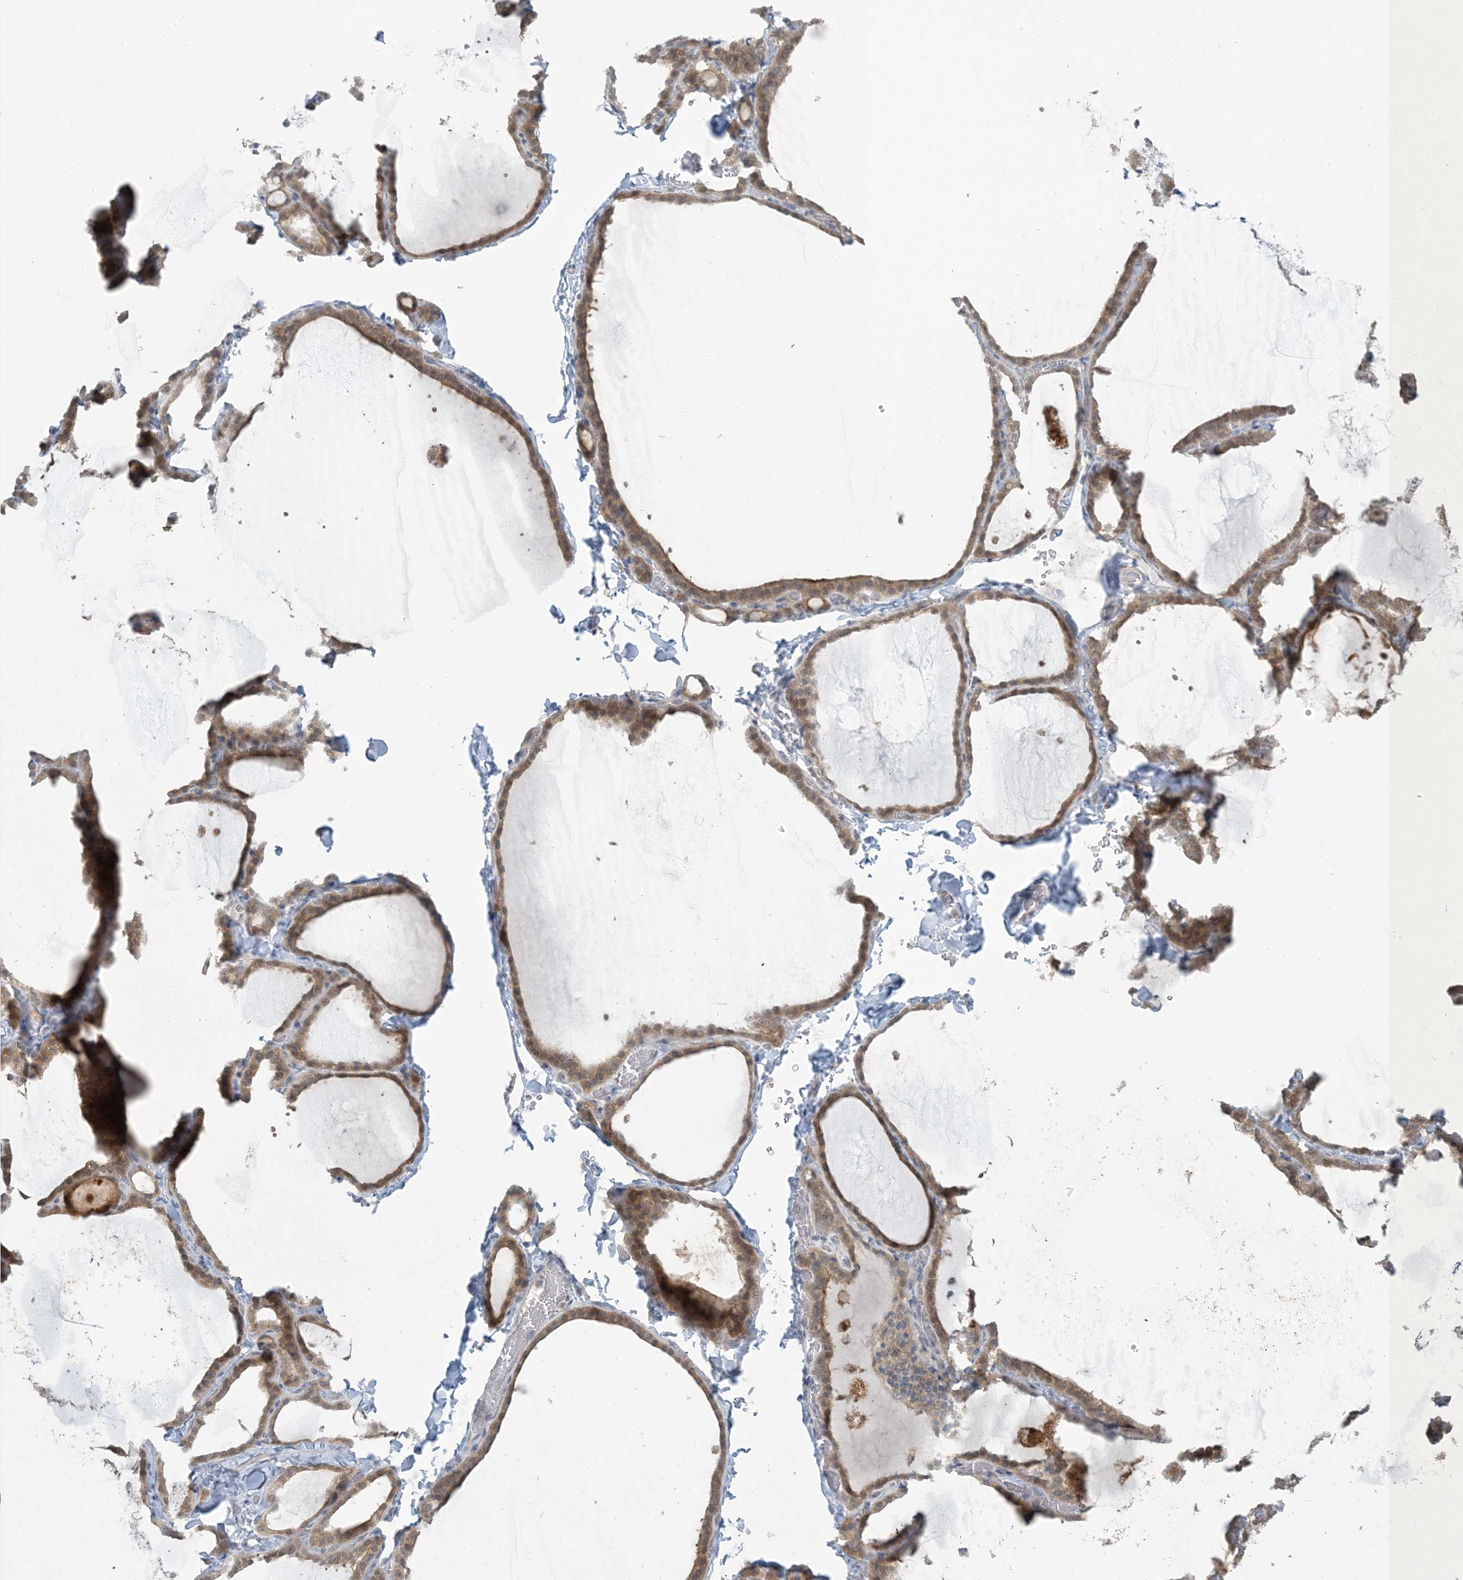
{"staining": {"intensity": "moderate", "quantity": ">75%", "location": "cytoplasmic/membranous,nuclear"}, "tissue": "thyroid gland", "cell_type": "Glandular cells", "image_type": "normal", "snomed": [{"axis": "morphology", "description": "Normal tissue, NOS"}, {"axis": "topography", "description": "Thyroid gland"}], "caption": "An immunohistochemistry image of normal tissue is shown. Protein staining in brown labels moderate cytoplasmic/membranous,nuclear positivity in thyroid gland within glandular cells. The protein is shown in brown color, while the nuclei are stained blue.", "gene": "NRBP2", "patient": {"sex": "female", "age": 22}}